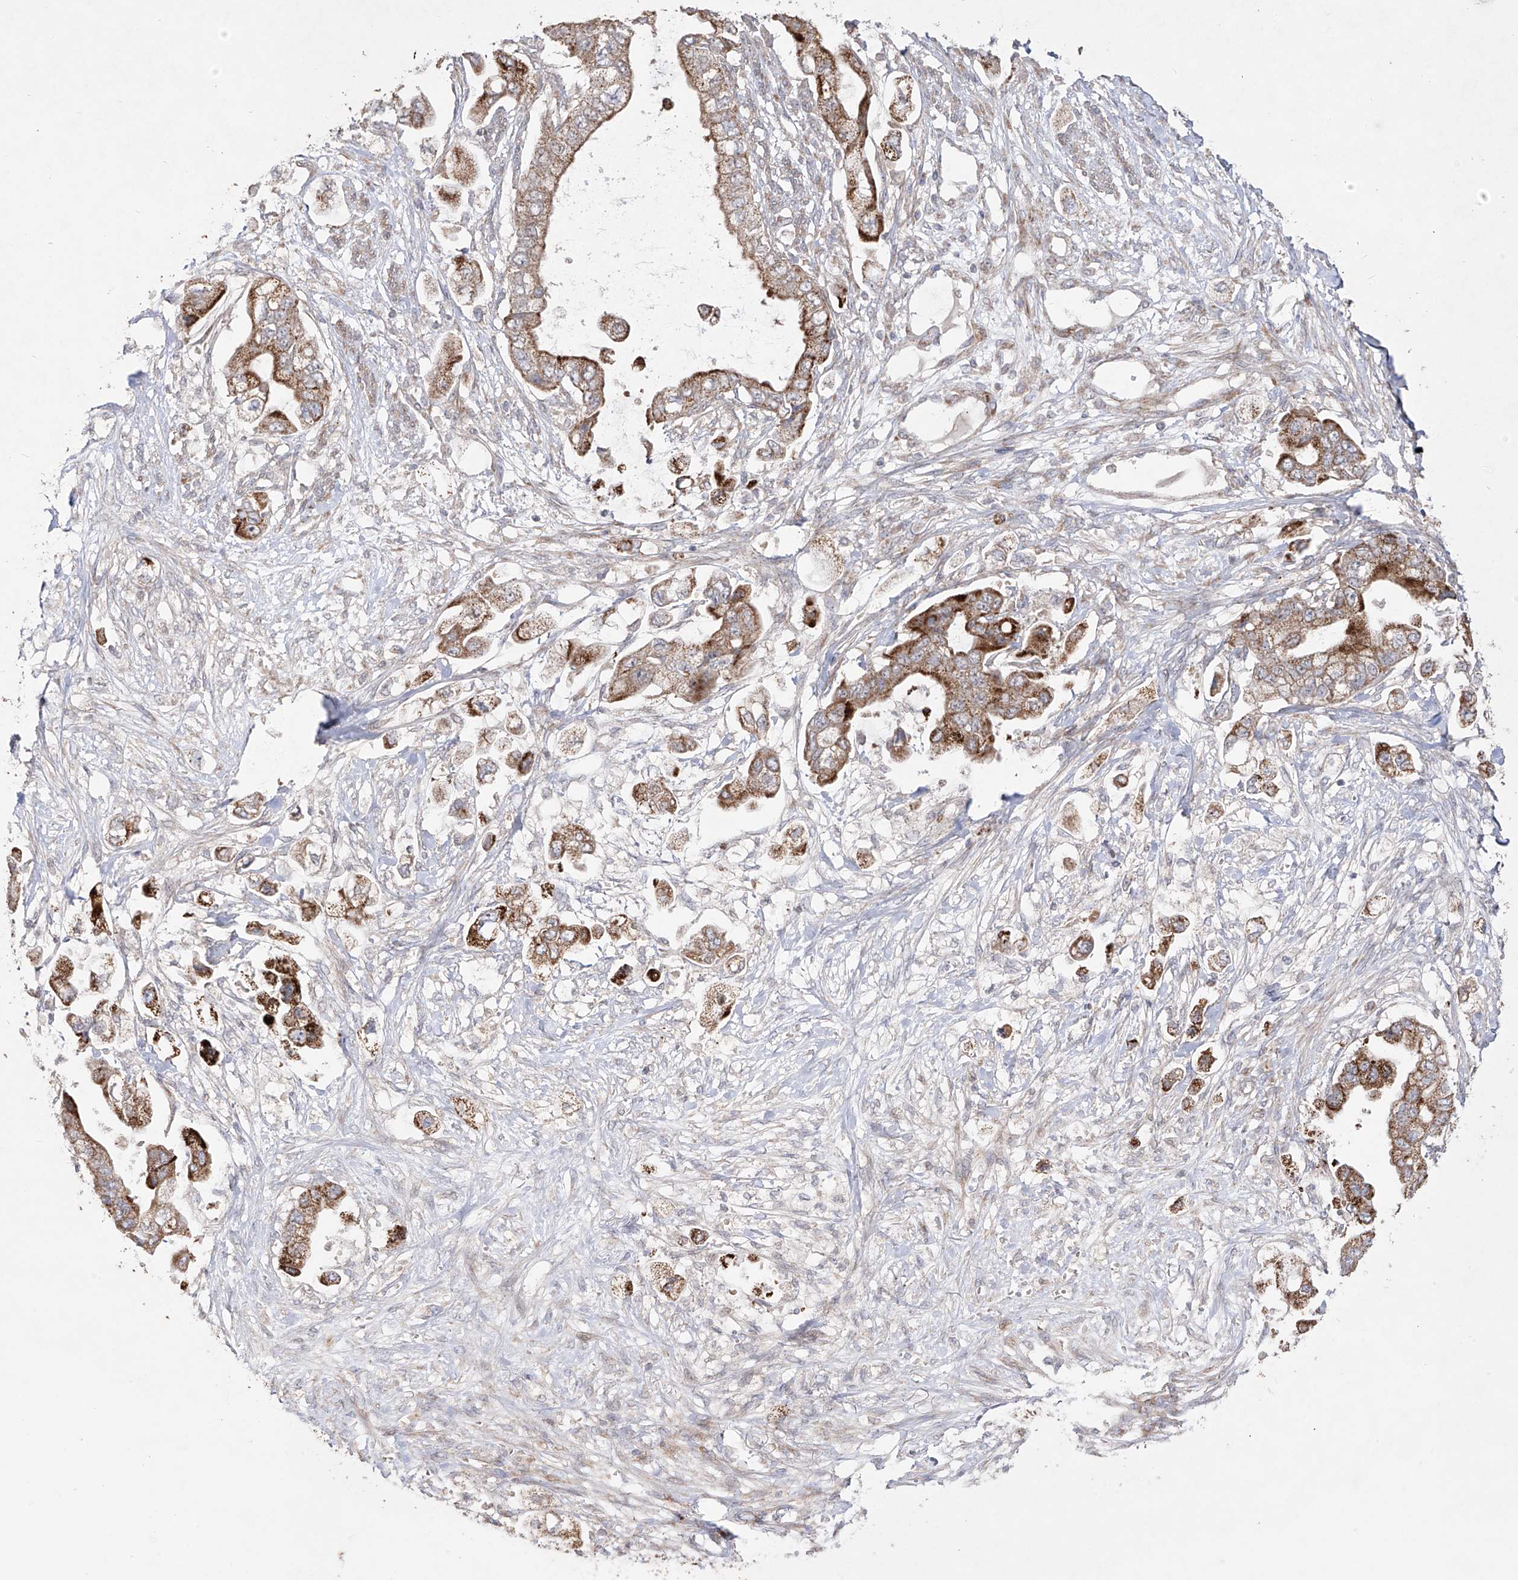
{"staining": {"intensity": "moderate", "quantity": ">75%", "location": "cytoplasmic/membranous"}, "tissue": "stomach cancer", "cell_type": "Tumor cells", "image_type": "cancer", "snomed": [{"axis": "morphology", "description": "Adenocarcinoma, NOS"}, {"axis": "topography", "description": "Stomach"}], "caption": "Protein expression by IHC demonstrates moderate cytoplasmic/membranous staining in about >75% of tumor cells in stomach adenocarcinoma.", "gene": "YKT6", "patient": {"sex": "male", "age": 62}}